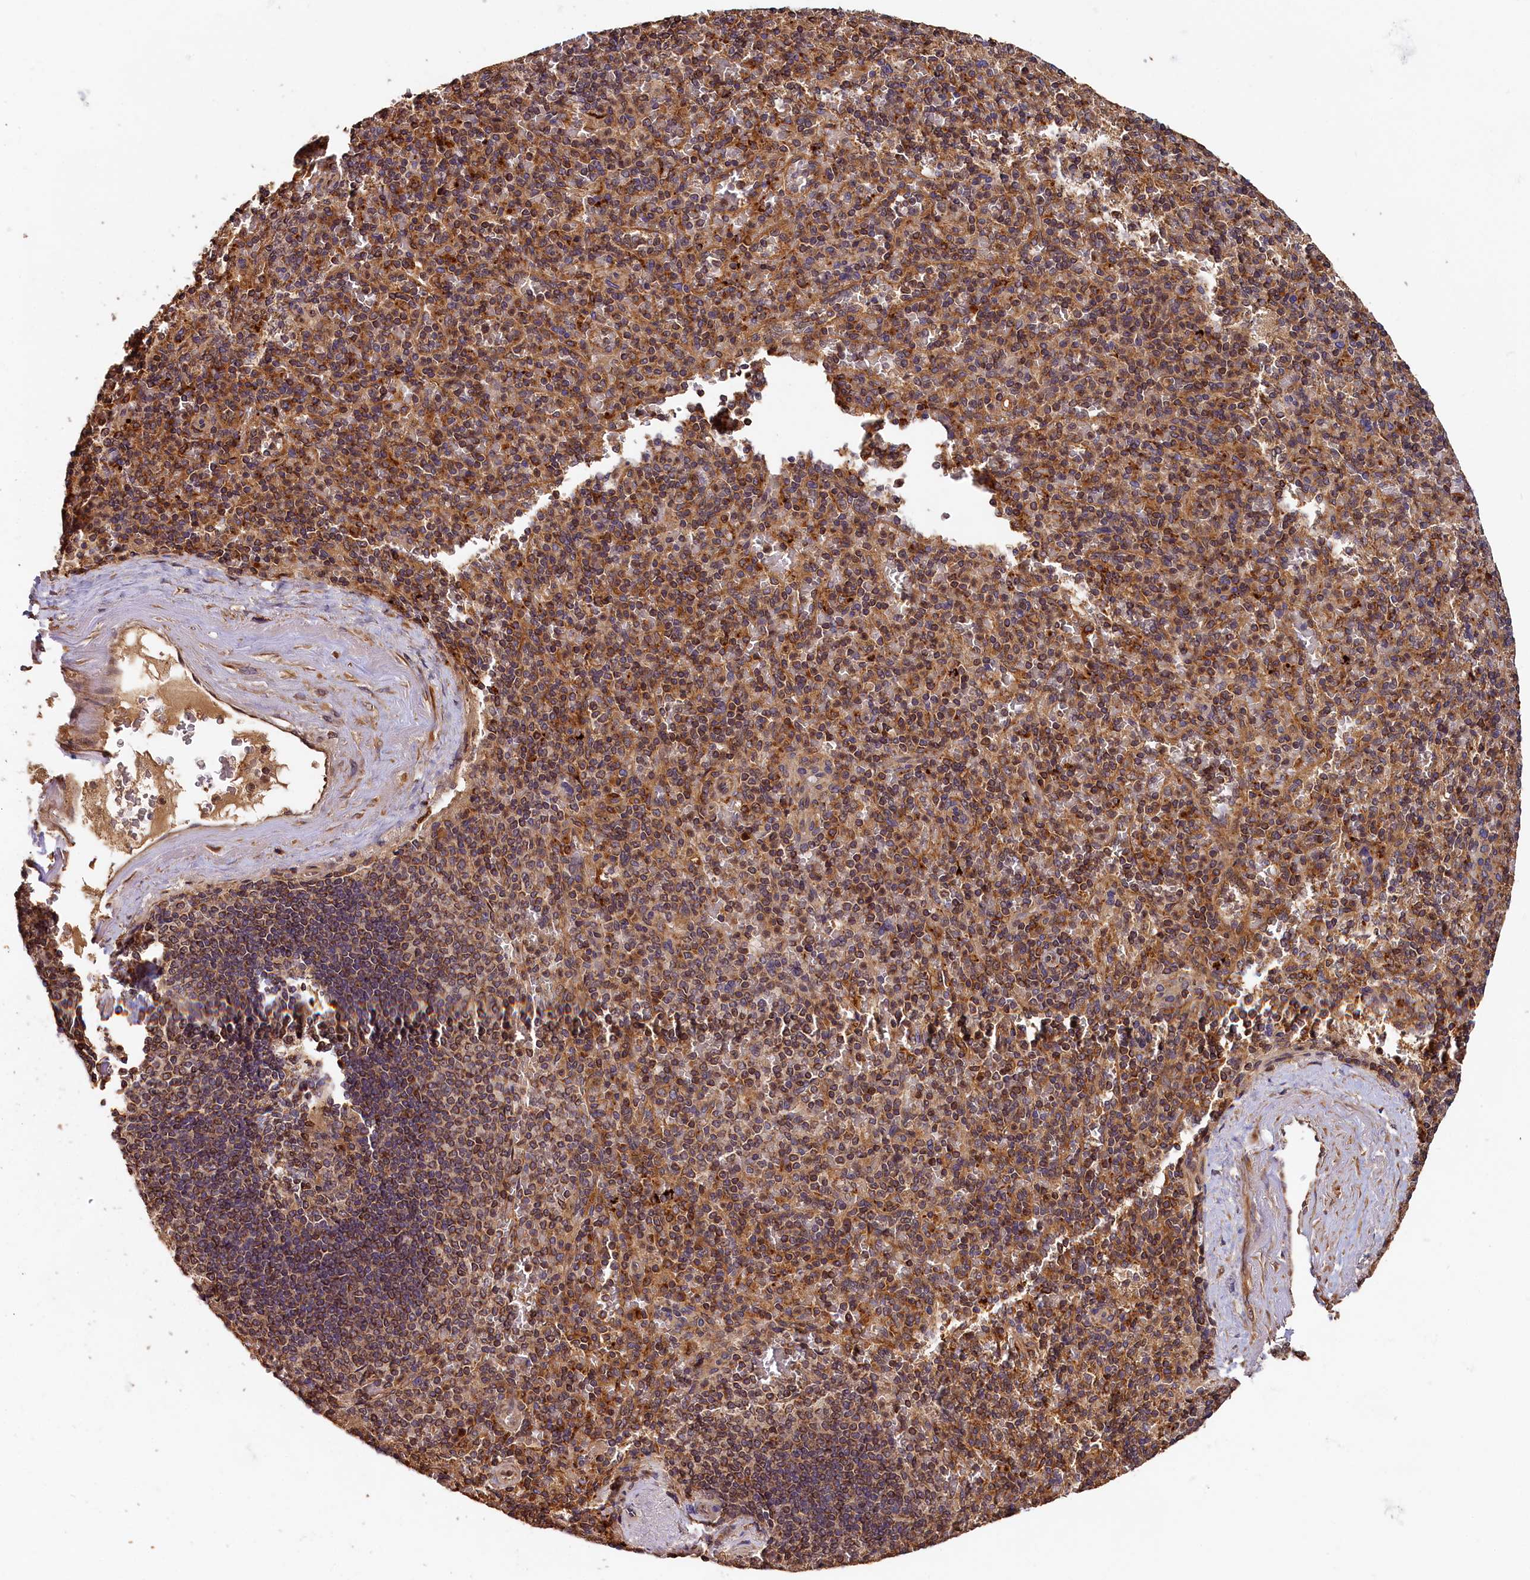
{"staining": {"intensity": "moderate", "quantity": ">75%", "location": "cytoplasmic/membranous"}, "tissue": "spleen", "cell_type": "Cells in red pulp", "image_type": "normal", "snomed": [{"axis": "morphology", "description": "Normal tissue, NOS"}, {"axis": "topography", "description": "Spleen"}], "caption": "A medium amount of moderate cytoplasmic/membranous expression is seen in approximately >75% of cells in red pulp in unremarkable spleen.", "gene": "HMOX2", "patient": {"sex": "male", "age": 82}}